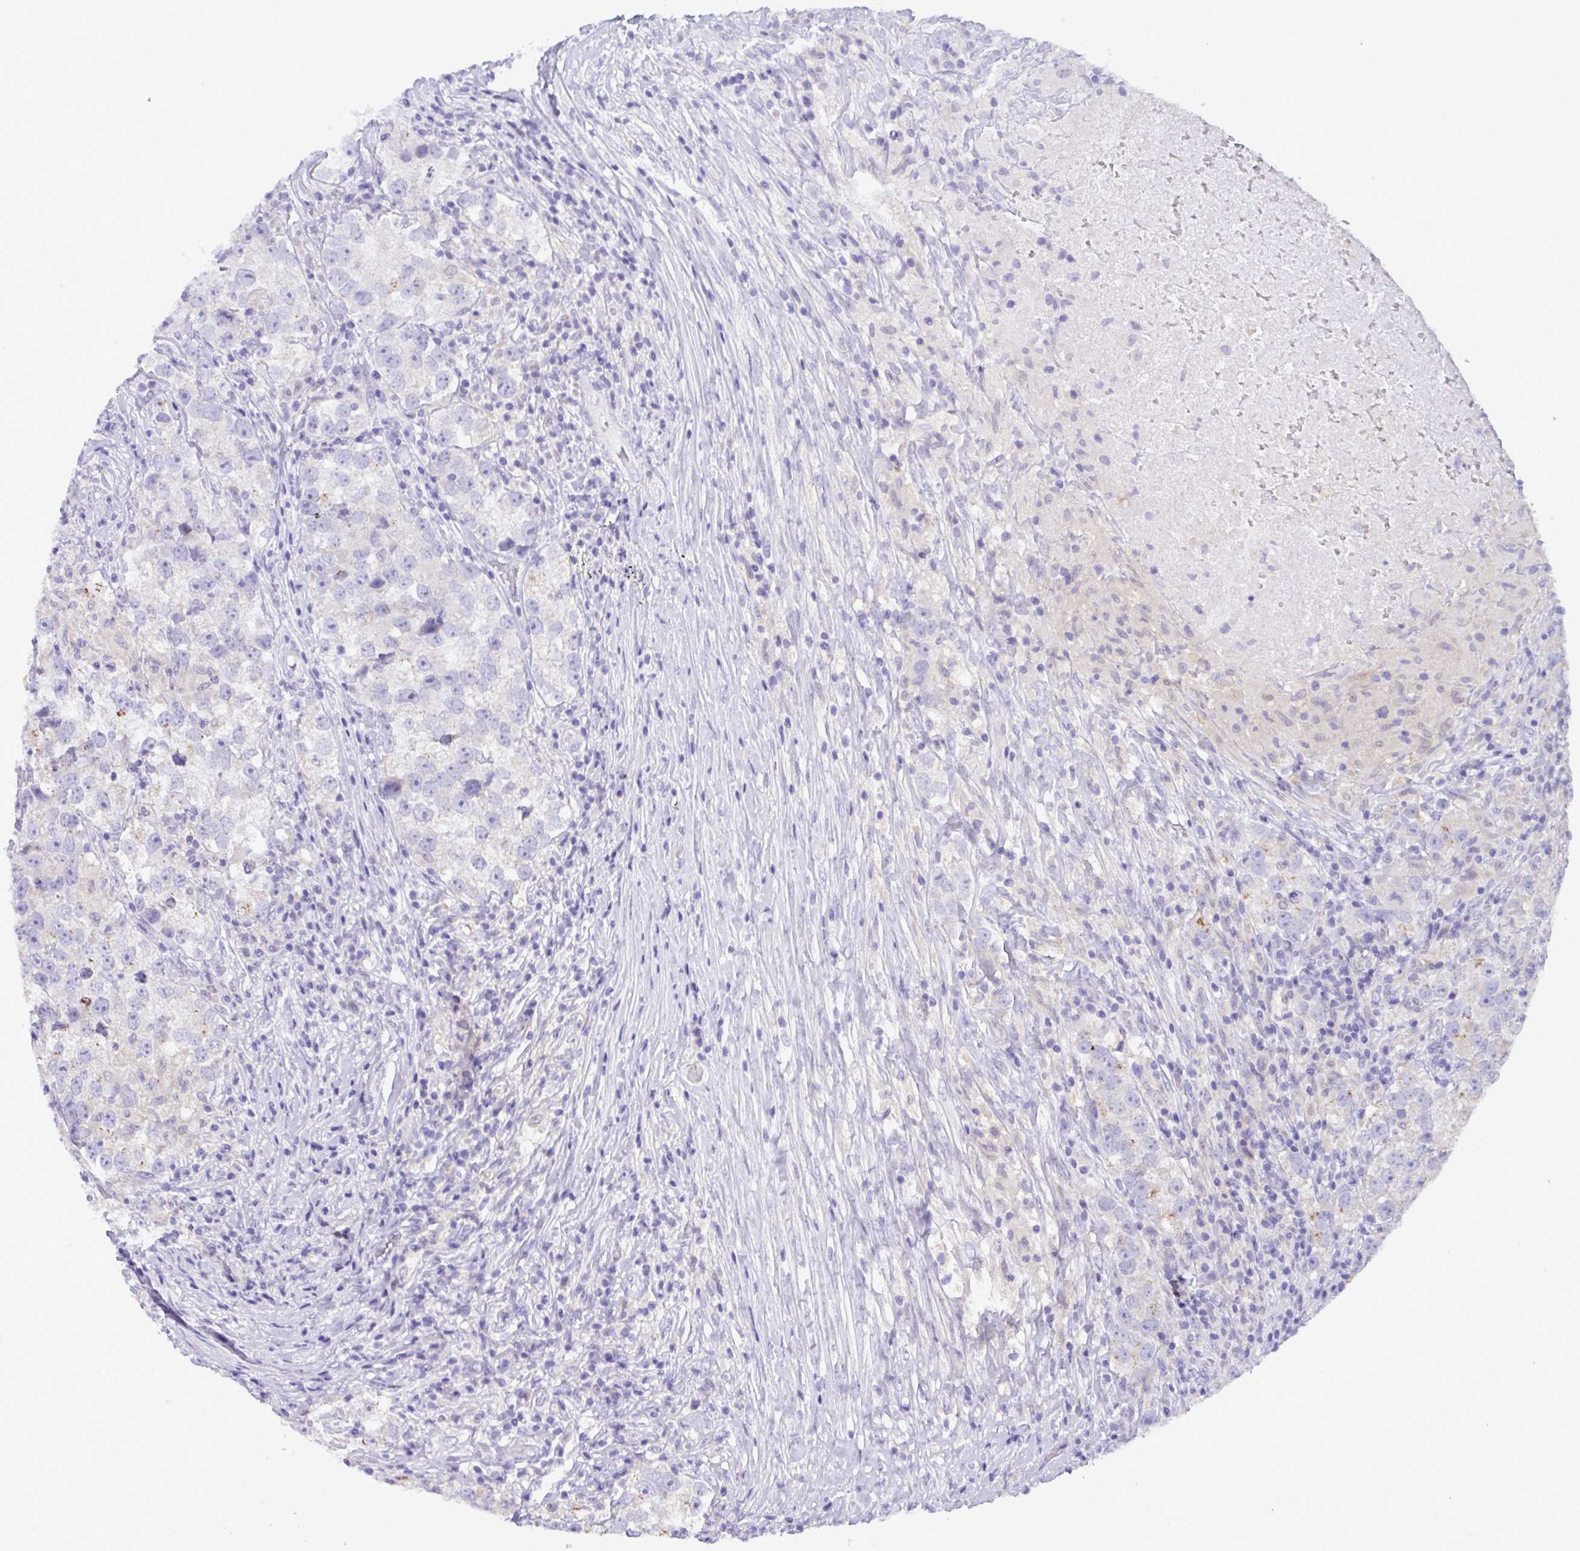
{"staining": {"intensity": "negative", "quantity": "none", "location": "none"}, "tissue": "testis cancer", "cell_type": "Tumor cells", "image_type": "cancer", "snomed": [{"axis": "morphology", "description": "Seminoma, NOS"}, {"axis": "topography", "description": "Testis"}], "caption": "High power microscopy micrograph of an immunohistochemistry (IHC) histopathology image of testis cancer, revealing no significant expression in tumor cells.", "gene": "ST8SIA2", "patient": {"sex": "male", "age": 46}}